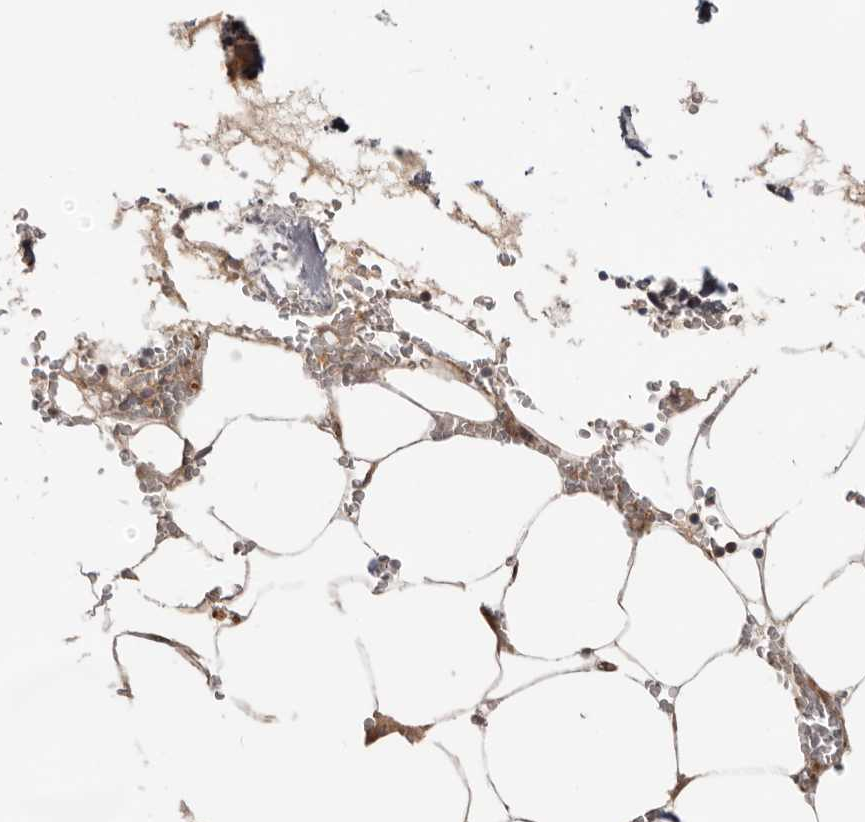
{"staining": {"intensity": "moderate", "quantity": "<25%", "location": "cytoplasmic/membranous"}, "tissue": "bone marrow", "cell_type": "Hematopoietic cells", "image_type": "normal", "snomed": [{"axis": "morphology", "description": "Normal tissue, NOS"}, {"axis": "topography", "description": "Bone marrow"}], "caption": "An immunohistochemistry histopathology image of normal tissue is shown. Protein staining in brown shows moderate cytoplasmic/membranous positivity in bone marrow within hematopoietic cells.", "gene": "LRP6", "patient": {"sex": "male", "age": 70}}